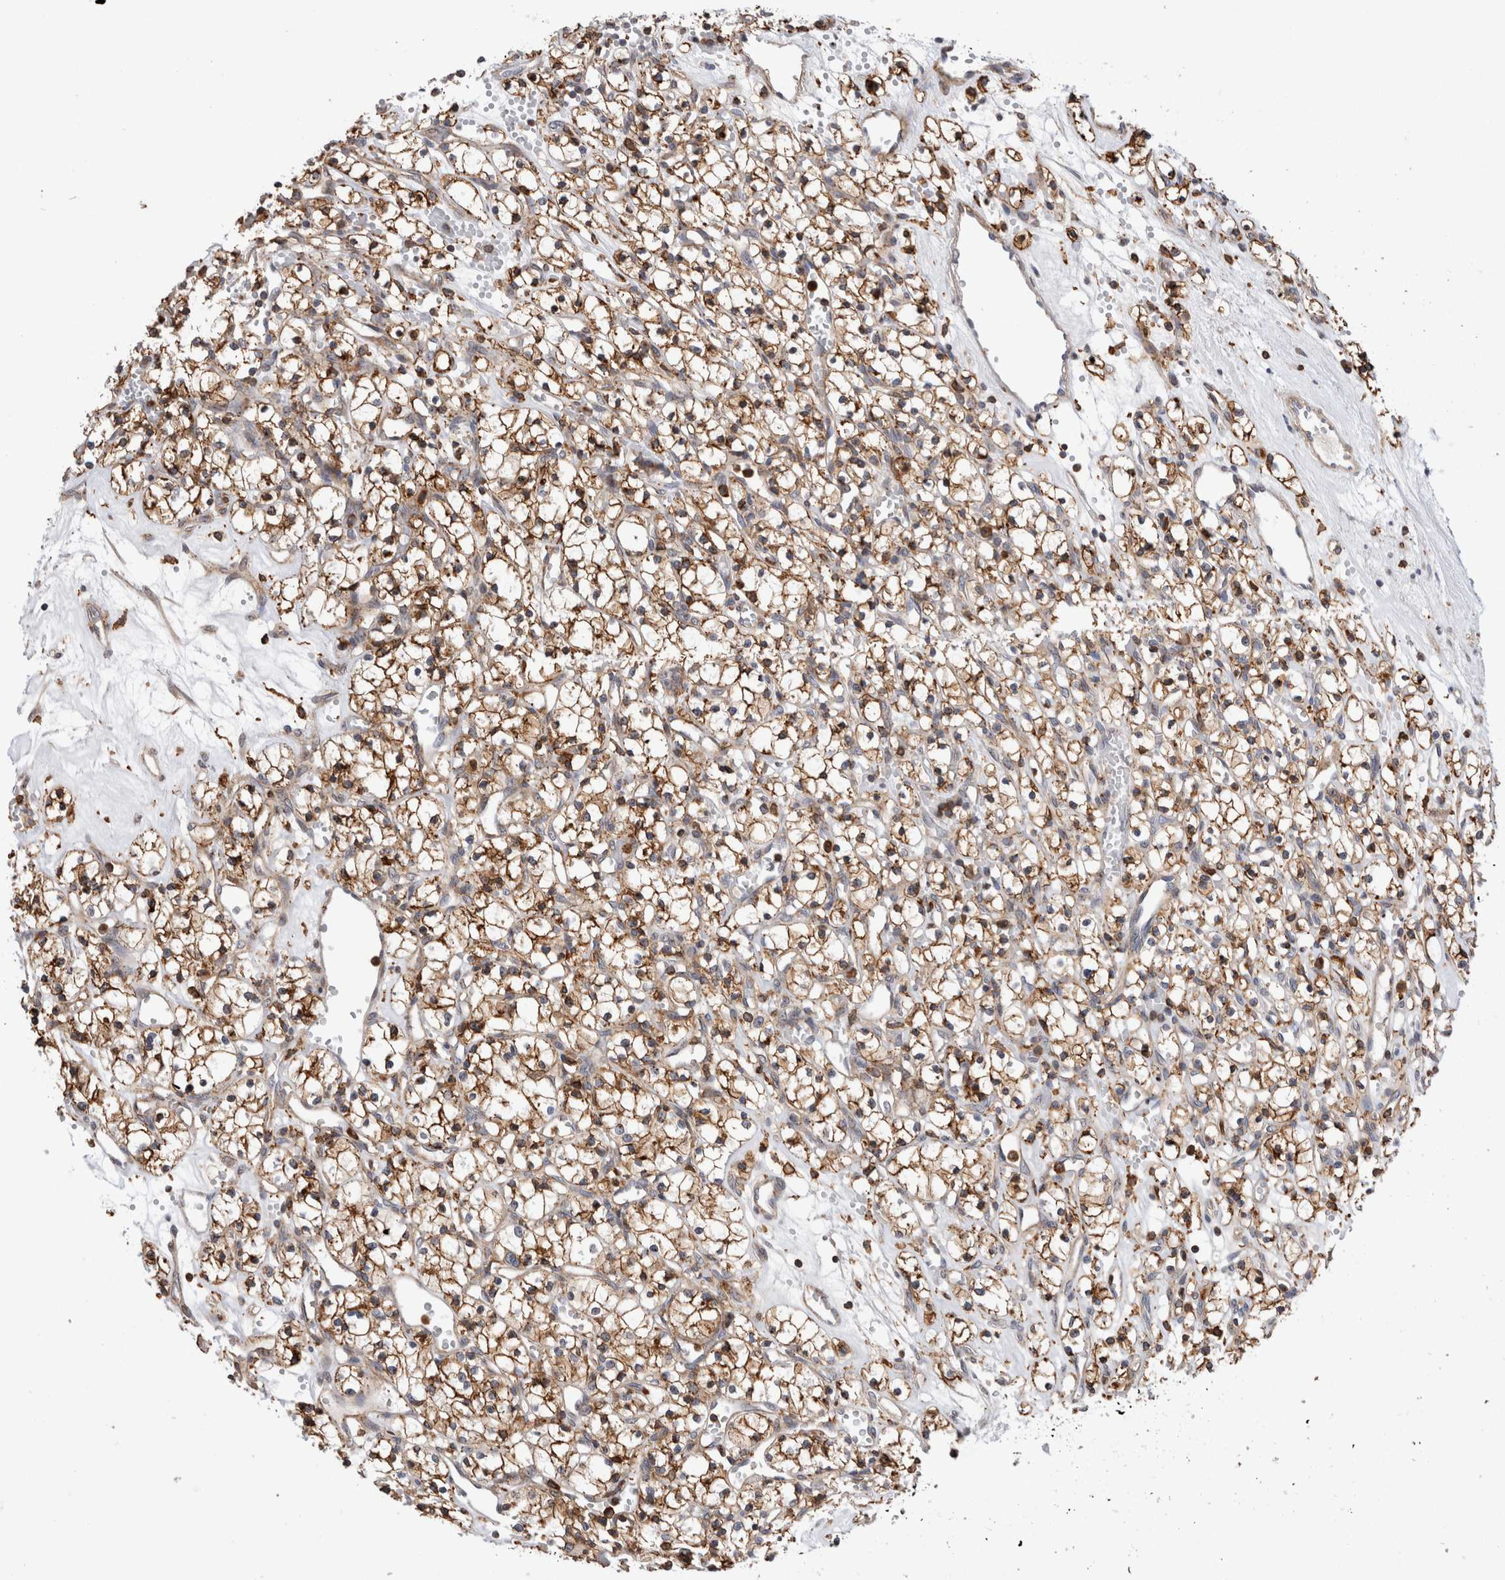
{"staining": {"intensity": "moderate", "quantity": ">75%", "location": "cytoplasmic/membranous"}, "tissue": "renal cancer", "cell_type": "Tumor cells", "image_type": "cancer", "snomed": [{"axis": "morphology", "description": "Adenocarcinoma, NOS"}, {"axis": "topography", "description": "Kidney"}], "caption": "Renal cancer (adenocarcinoma) stained for a protein exhibits moderate cytoplasmic/membranous positivity in tumor cells.", "gene": "CCDC88B", "patient": {"sex": "female", "age": 59}}